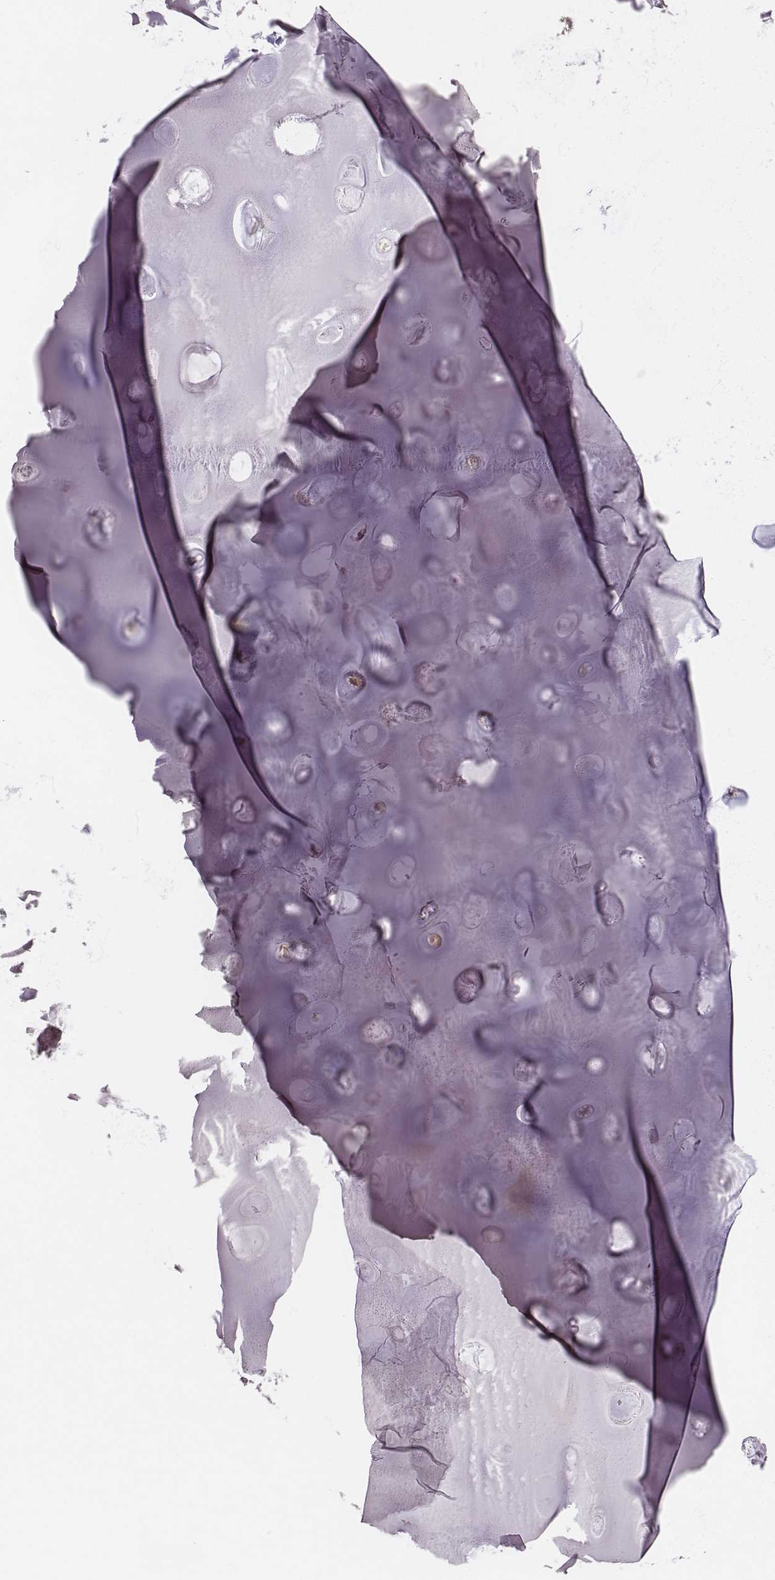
{"staining": {"intensity": "weak", "quantity": "25%-75%", "location": "cytoplasmic/membranous"}, "tissue": "soft tissue", "cell_type": "Chondrocytes", "image_type": "normal", "snomed": [{"axis": "morphology", "description": "Normal tissue, NOS"}, {"axis": "morphology", "description": "Squamous cell carcinoma, NOS"}, {"axis": "topography", "description": "Cartilage tissue"}, {"axis": "topography", "description": "Lung"}], "caption": "Protein expression analysis of unremarkable human soft tissue reveals weak cytoplasmic/membranous positivity in approximately 25%-75% of chondrocytes.", "gene": "CARS1", "patient": {"sex": "male", "age": 66}}